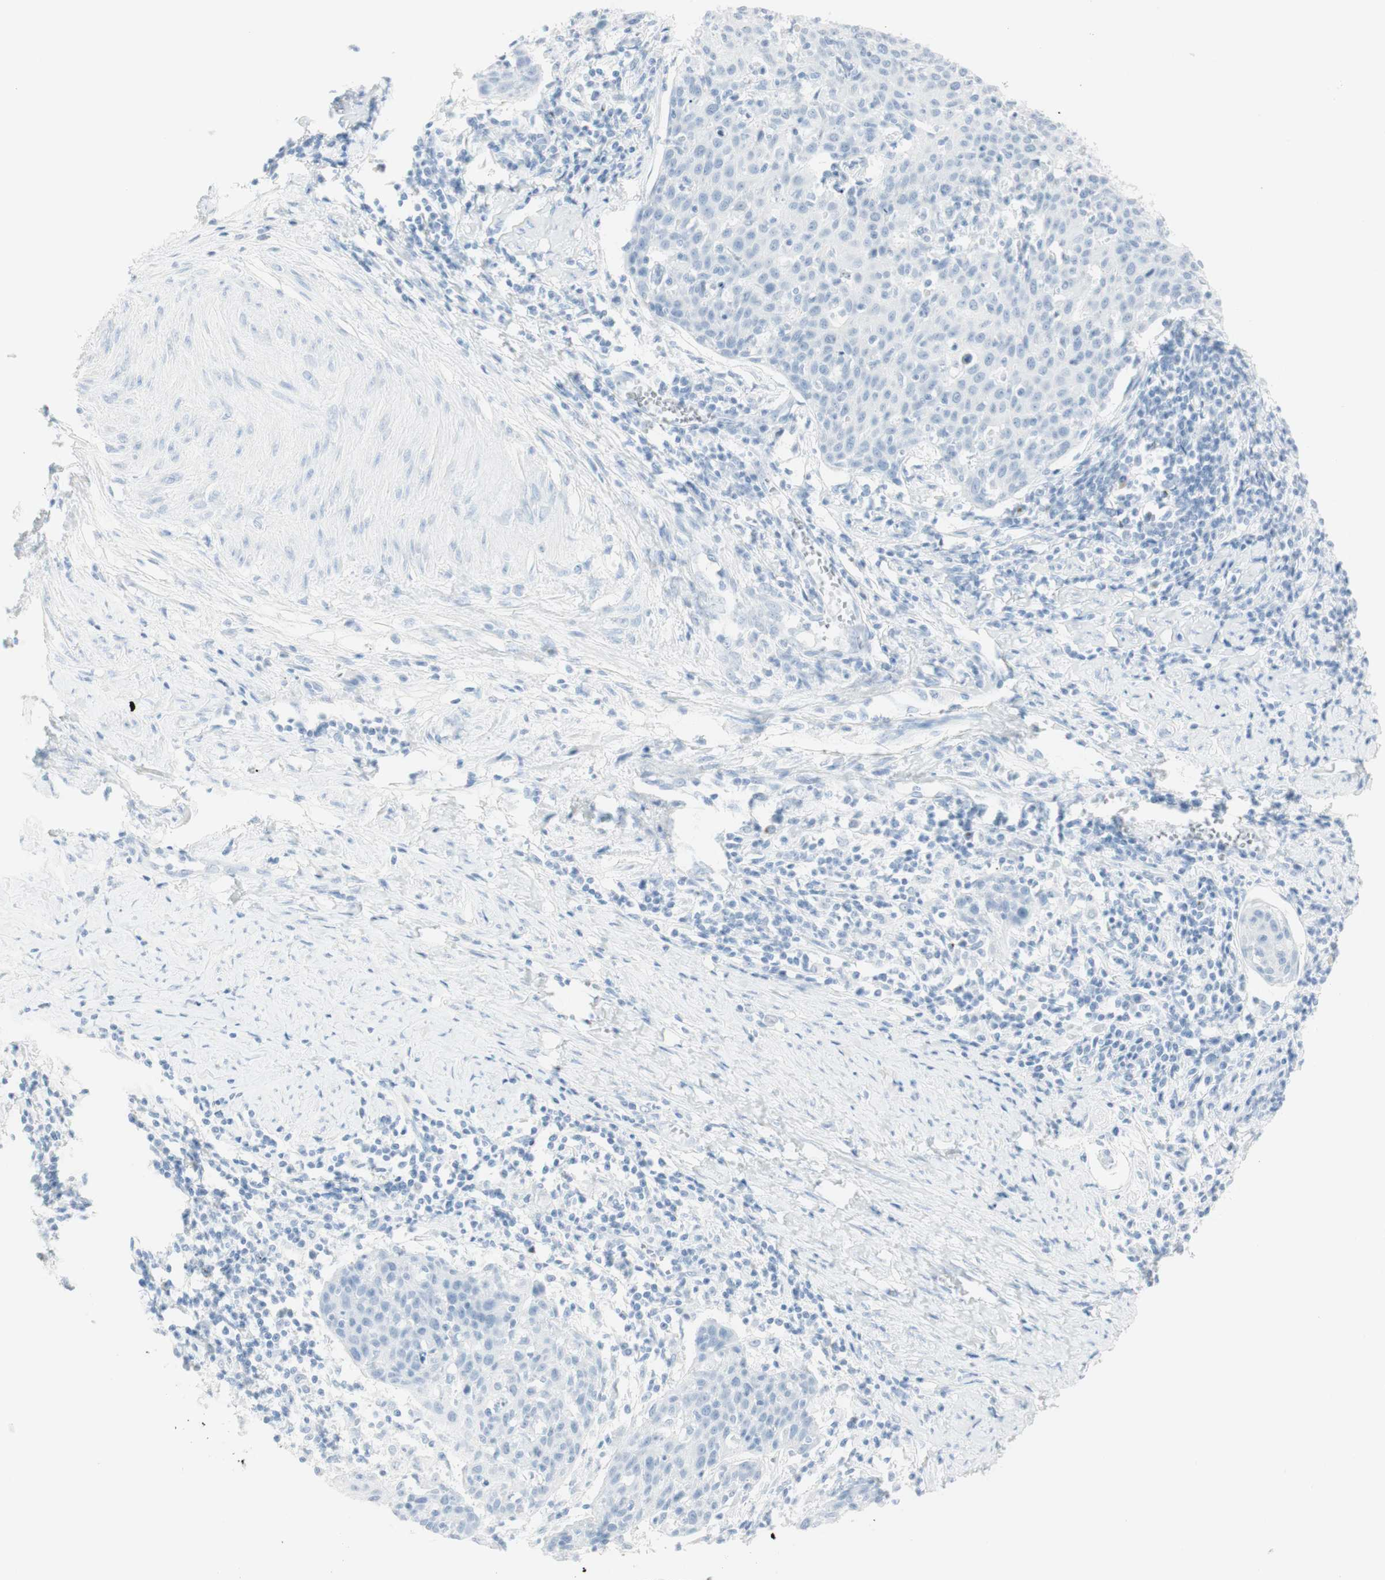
{"staining": {"intensity": "negative", "quantity": "none", "location": "none"}, "tissue": "cervical cancer", "cell_type": "Tumor cells", "image_type": "cancer", "snomed": [{"axis": "morphology", "description": "Squamous cell carcinoma, NOS"}, {"axis": "topography", "description": "Cervix"}], "caption": "Tumor cells are negative for protein expression in human cervical squamous cell carcinoma. (Stains: DAB immunohistochemistry (IHC) with hematoxylin counter stain, Microscopy: brightfield microscopy at high magnification).", "gene": "NAPSA", "patient": {"sex": "female", "age": 38}}